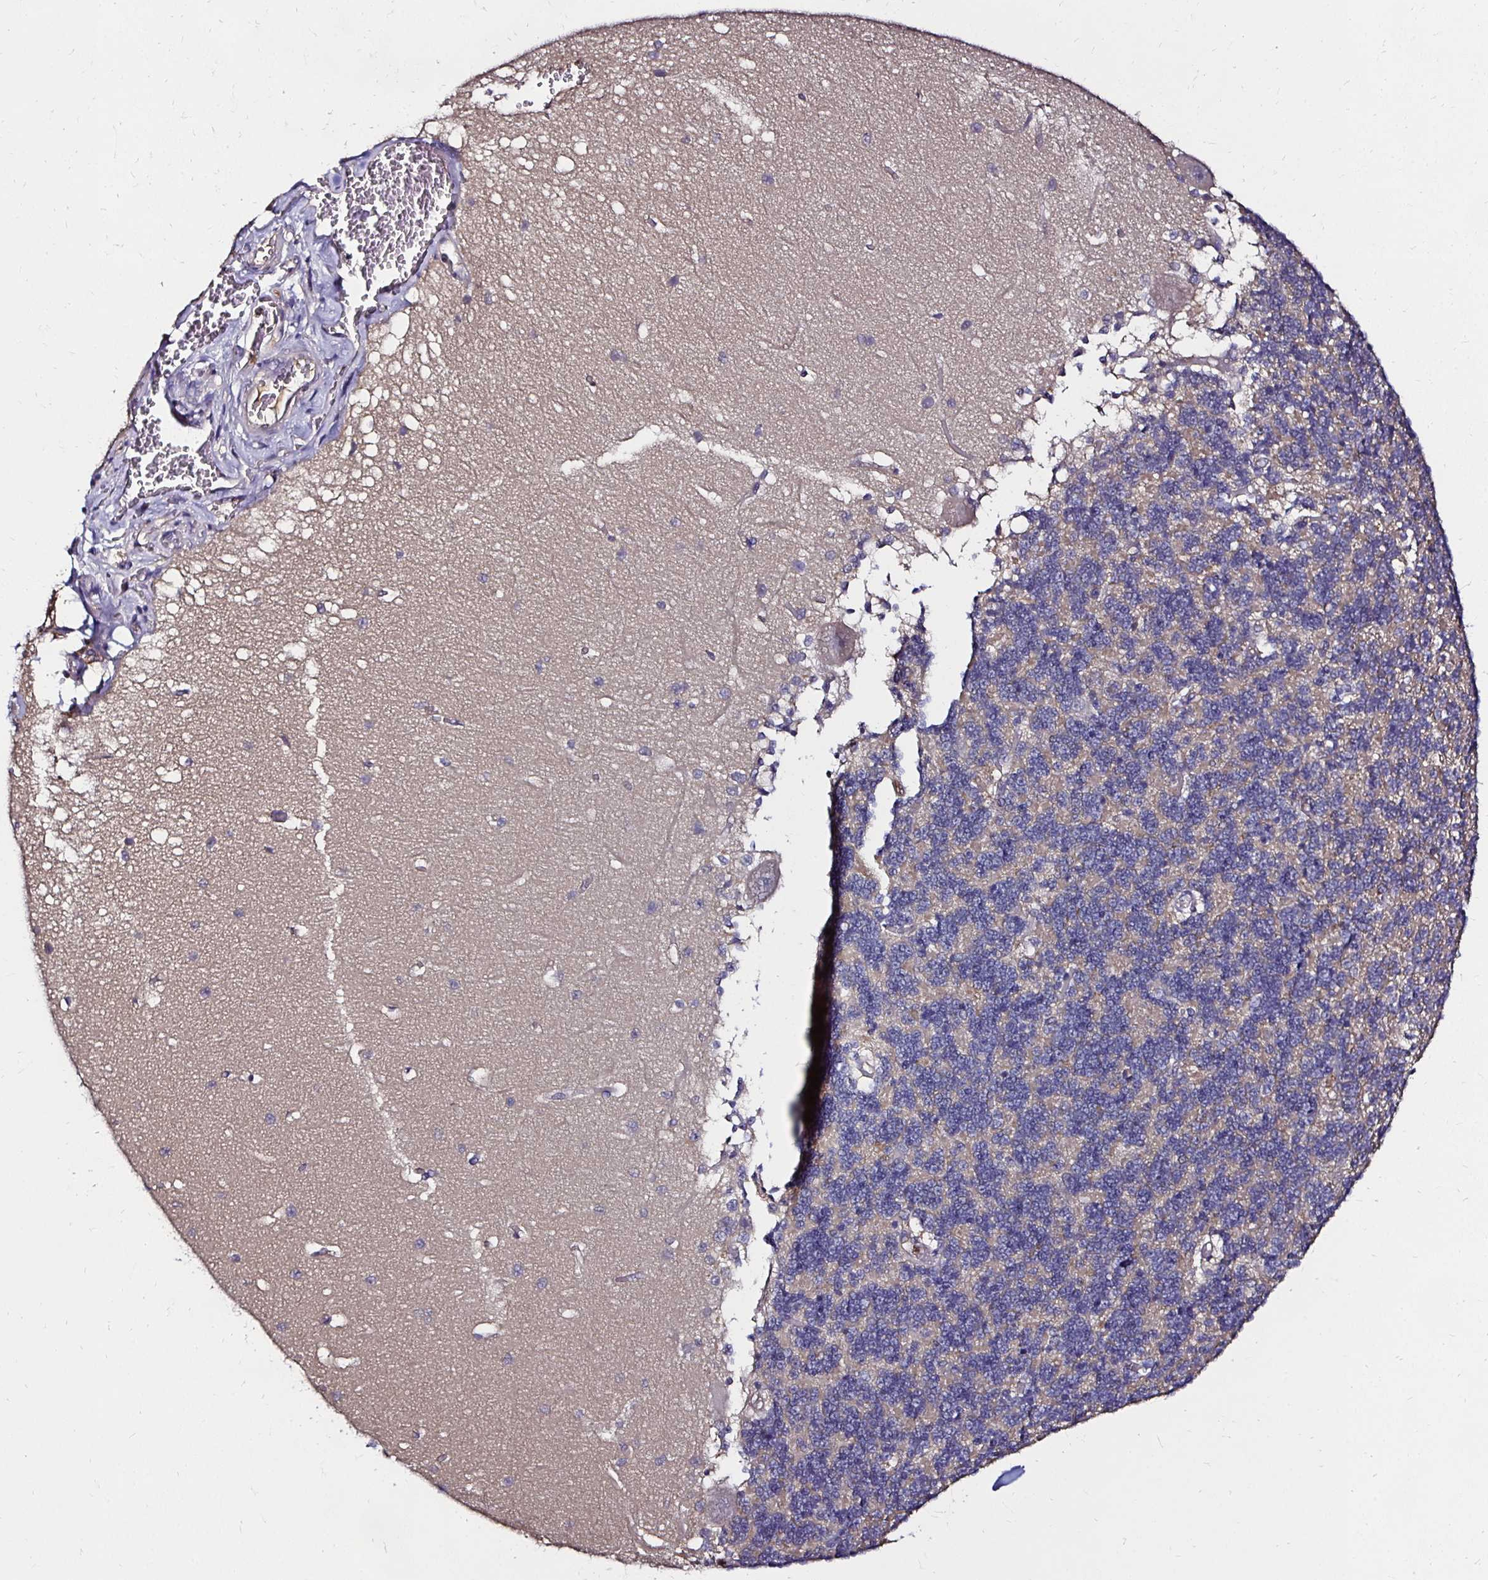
{"staining": {"intensity": "negative", "quantity": "none", "location": "none"}, "tissue": "cerebellum", "cell_type": "Cells in granular layer", "image_type": "normal", "snomed": [{"axis": "morphology", "description": "Normal tissue, NOS"}, {"axis": "topography", "description": "Cerebellum"}], "caption": "Cells in granular layer are negative for brown protein staining in benign cerebellum. The staining was performed using DAB to visualize the protein expression in brown, while the nuclei were stained in blue with hematoxylin (Magnification: 20x).", "gene": "TXN", "patient": {"sex": "male", "age": 37}}